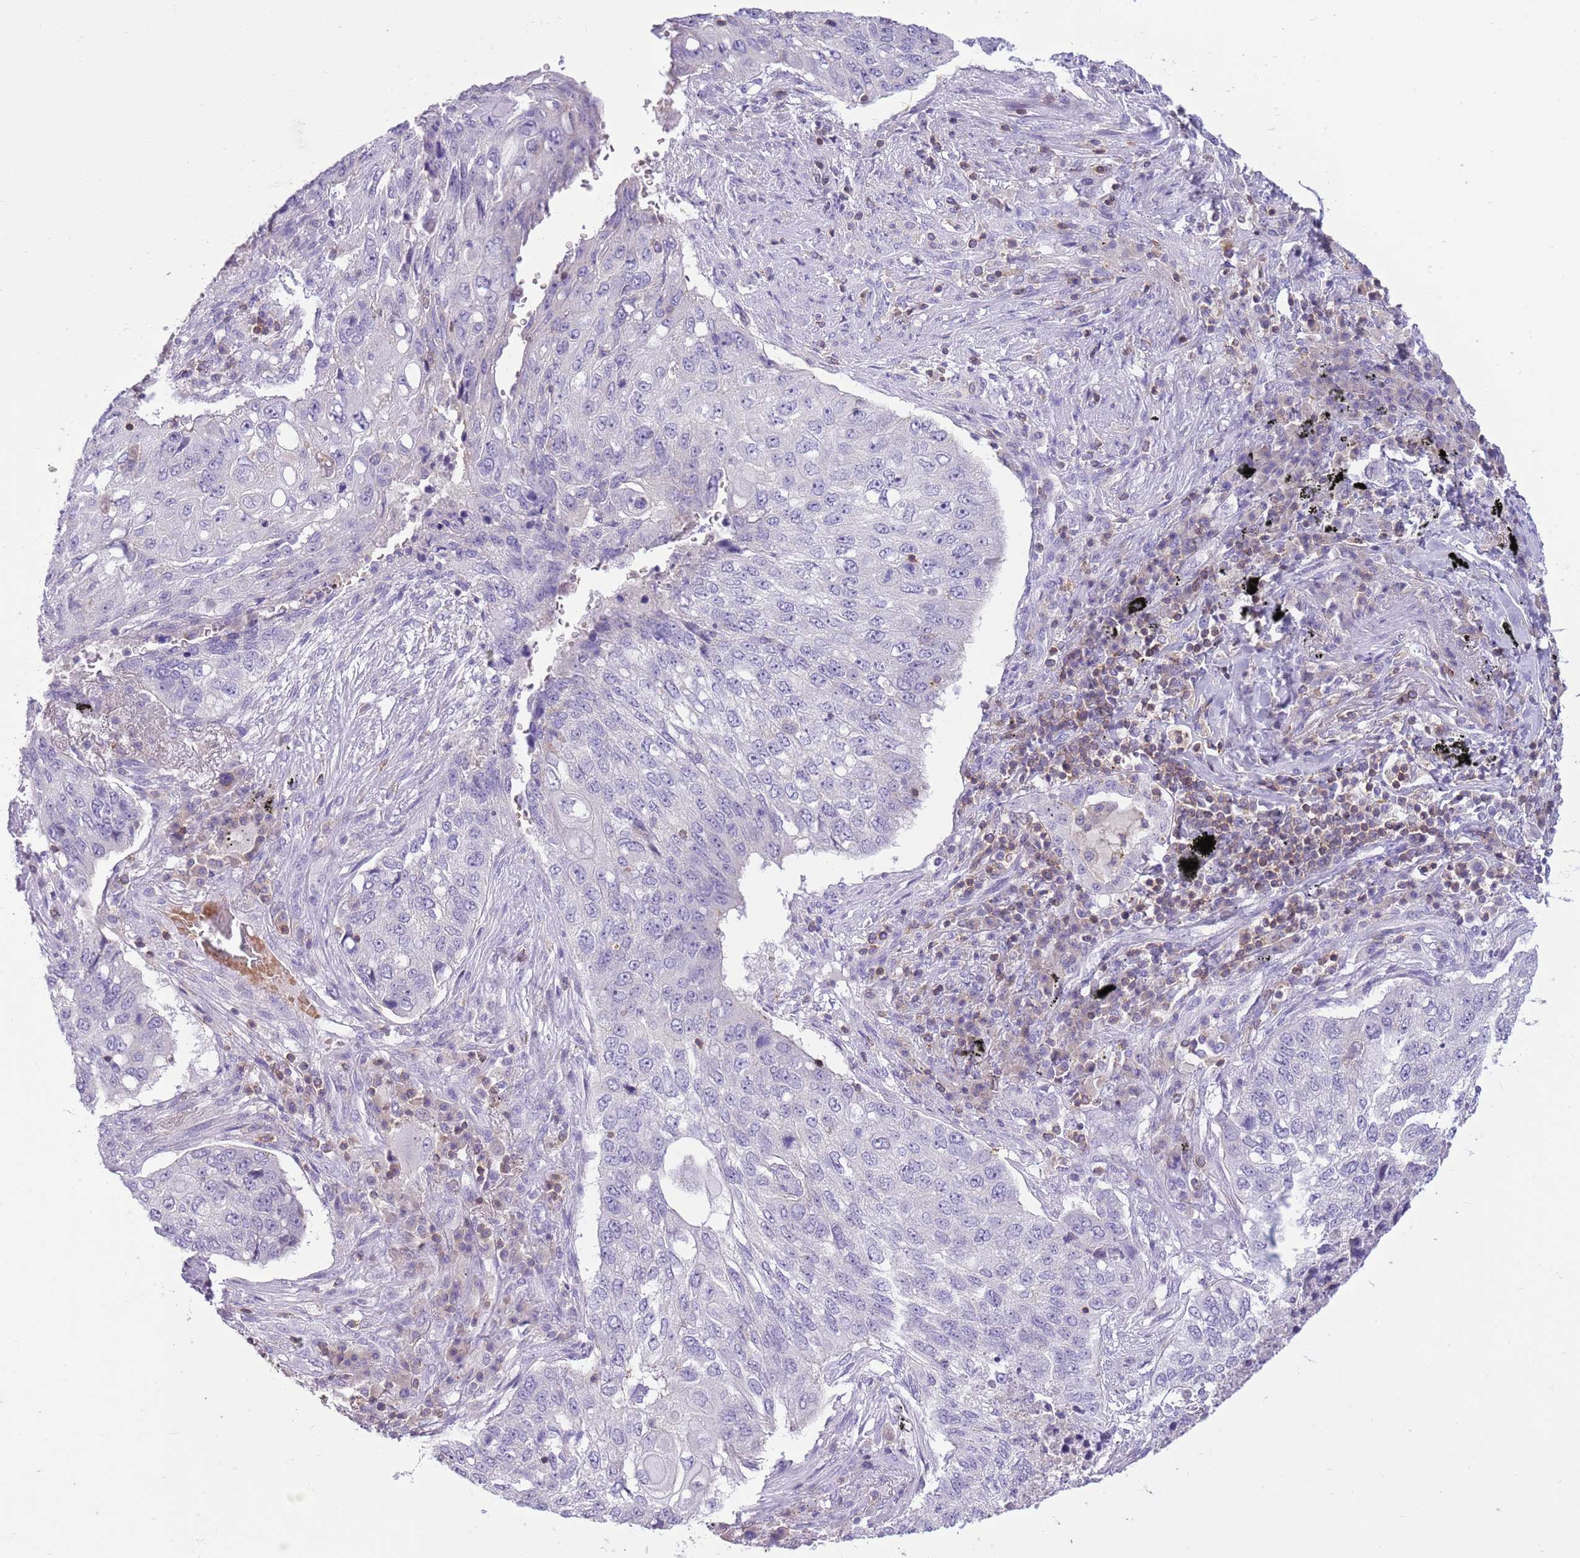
{"staining": {"intensity": "negative", "quantity": "none", "location": "none"}, "tissue": "lung cancer", "cell_type": "Tumor cells", "image_type": "cancer", "snomed": [{"axis": "morphology", "description": "Squamous cell carcinoma, NOS"}, {"axis": "topography", "description": "Lung"}], "caption": "Immunohistochemical staining of human lung cancer (squamous cell carcinoma) exhibits no significant positivity in tumor cells.", "gene": "OR4Q3", "patient": {"sex": "female", "age": 63}}